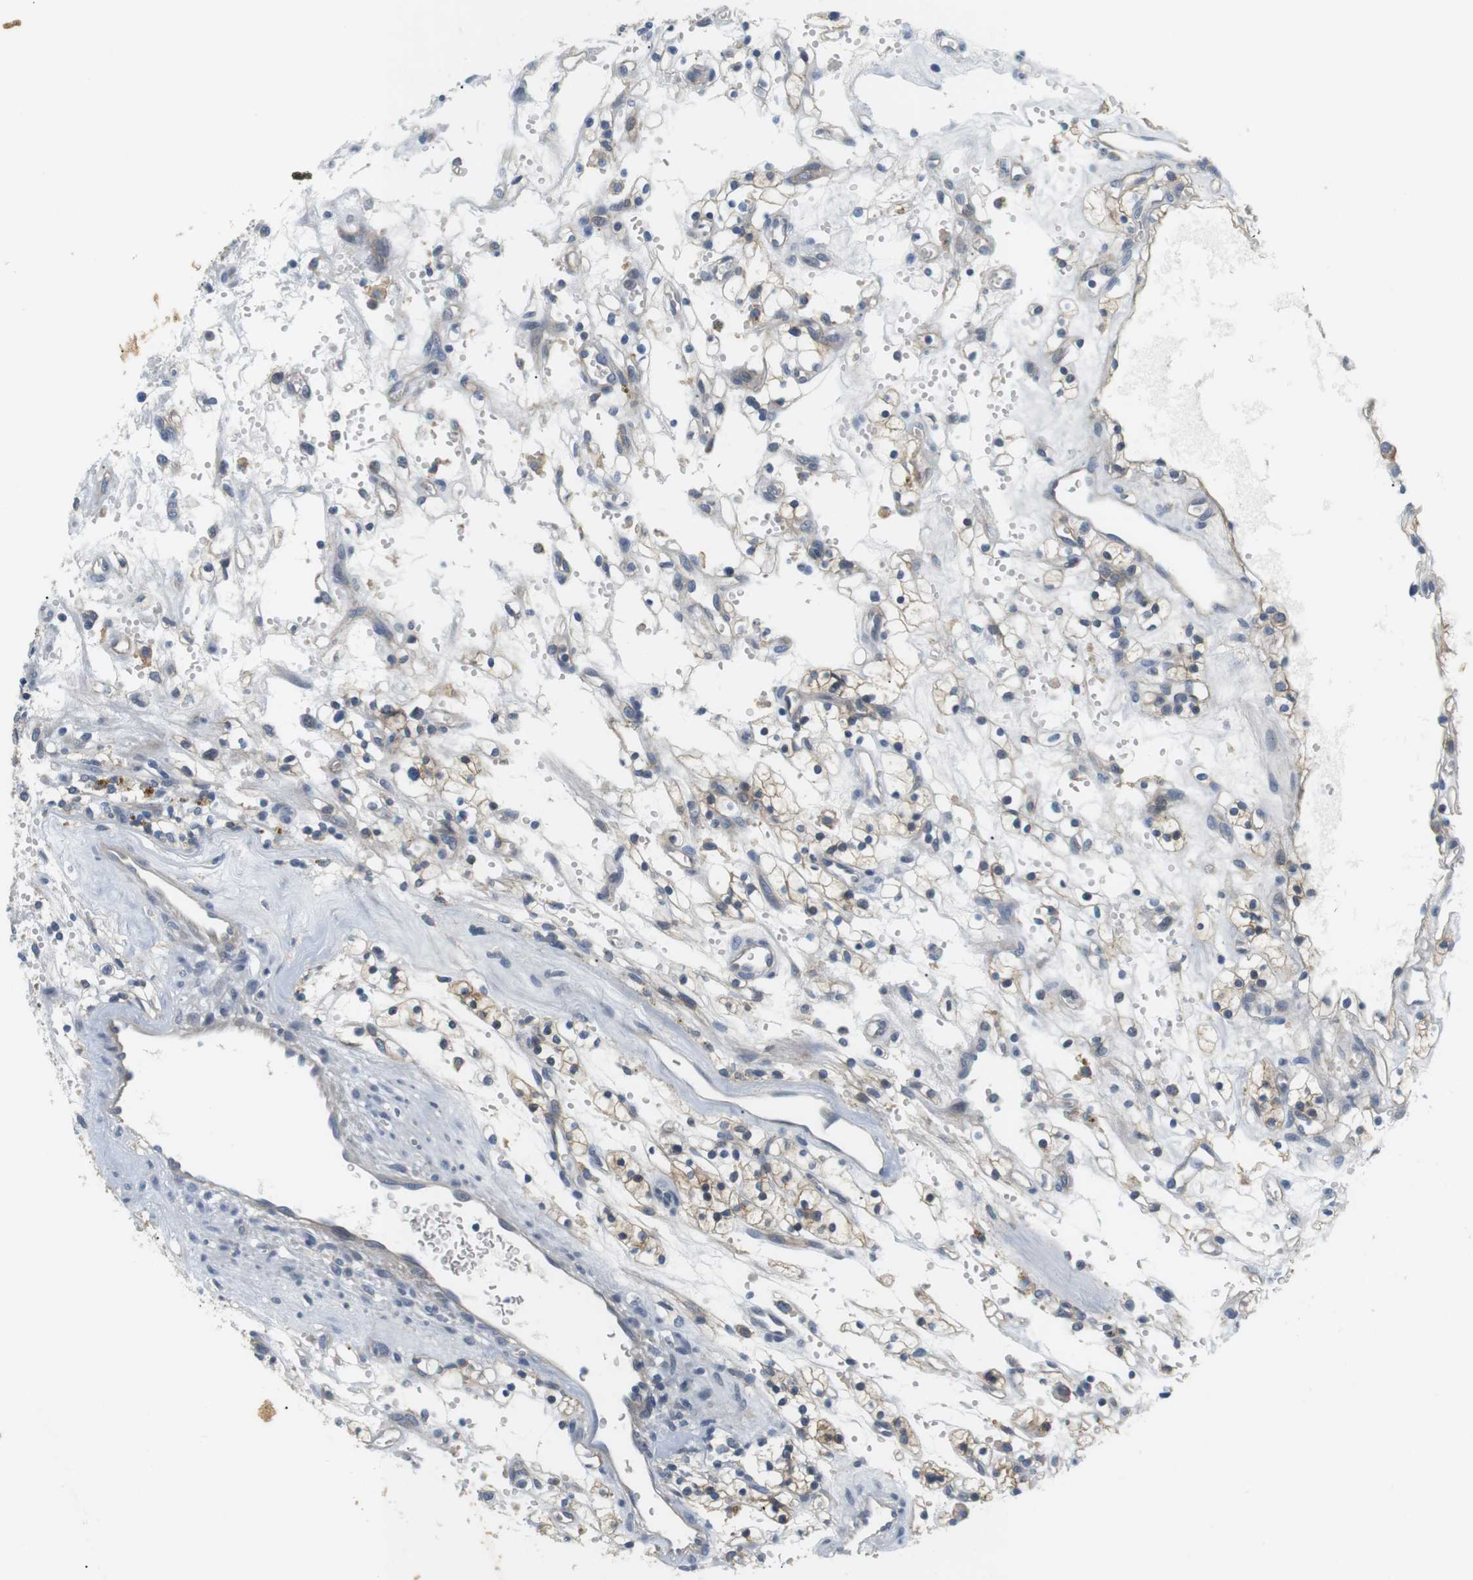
{"staining": {"intensity": "moderate", "quantity": "25%-75%", "location": "cytoplasmic/membranous"}, "tissue": "renal cancer", "cell_type": "Tumor cells", "image_type": "cancer", "snomed": [{"axis": "morphology", "description": "Adenocarcinoma, NOS"}, {"axis": "topography", "description": "Kidney"}], "caption": "Protein analysis of adenocarcinoma (renal) tissue reveals moderate cytoplasmic/membranous positivity in about 25%-75% of tumor cells. The staining was performed using DAB (3,3'-diaminobenzidine) to visualize the protein expression in brown, while the nuclei were stained in blue with hematoxylin (Magnification: 20x).", "gene": "SLC30A1", "patient": {"sex": "female", "age": 57}}